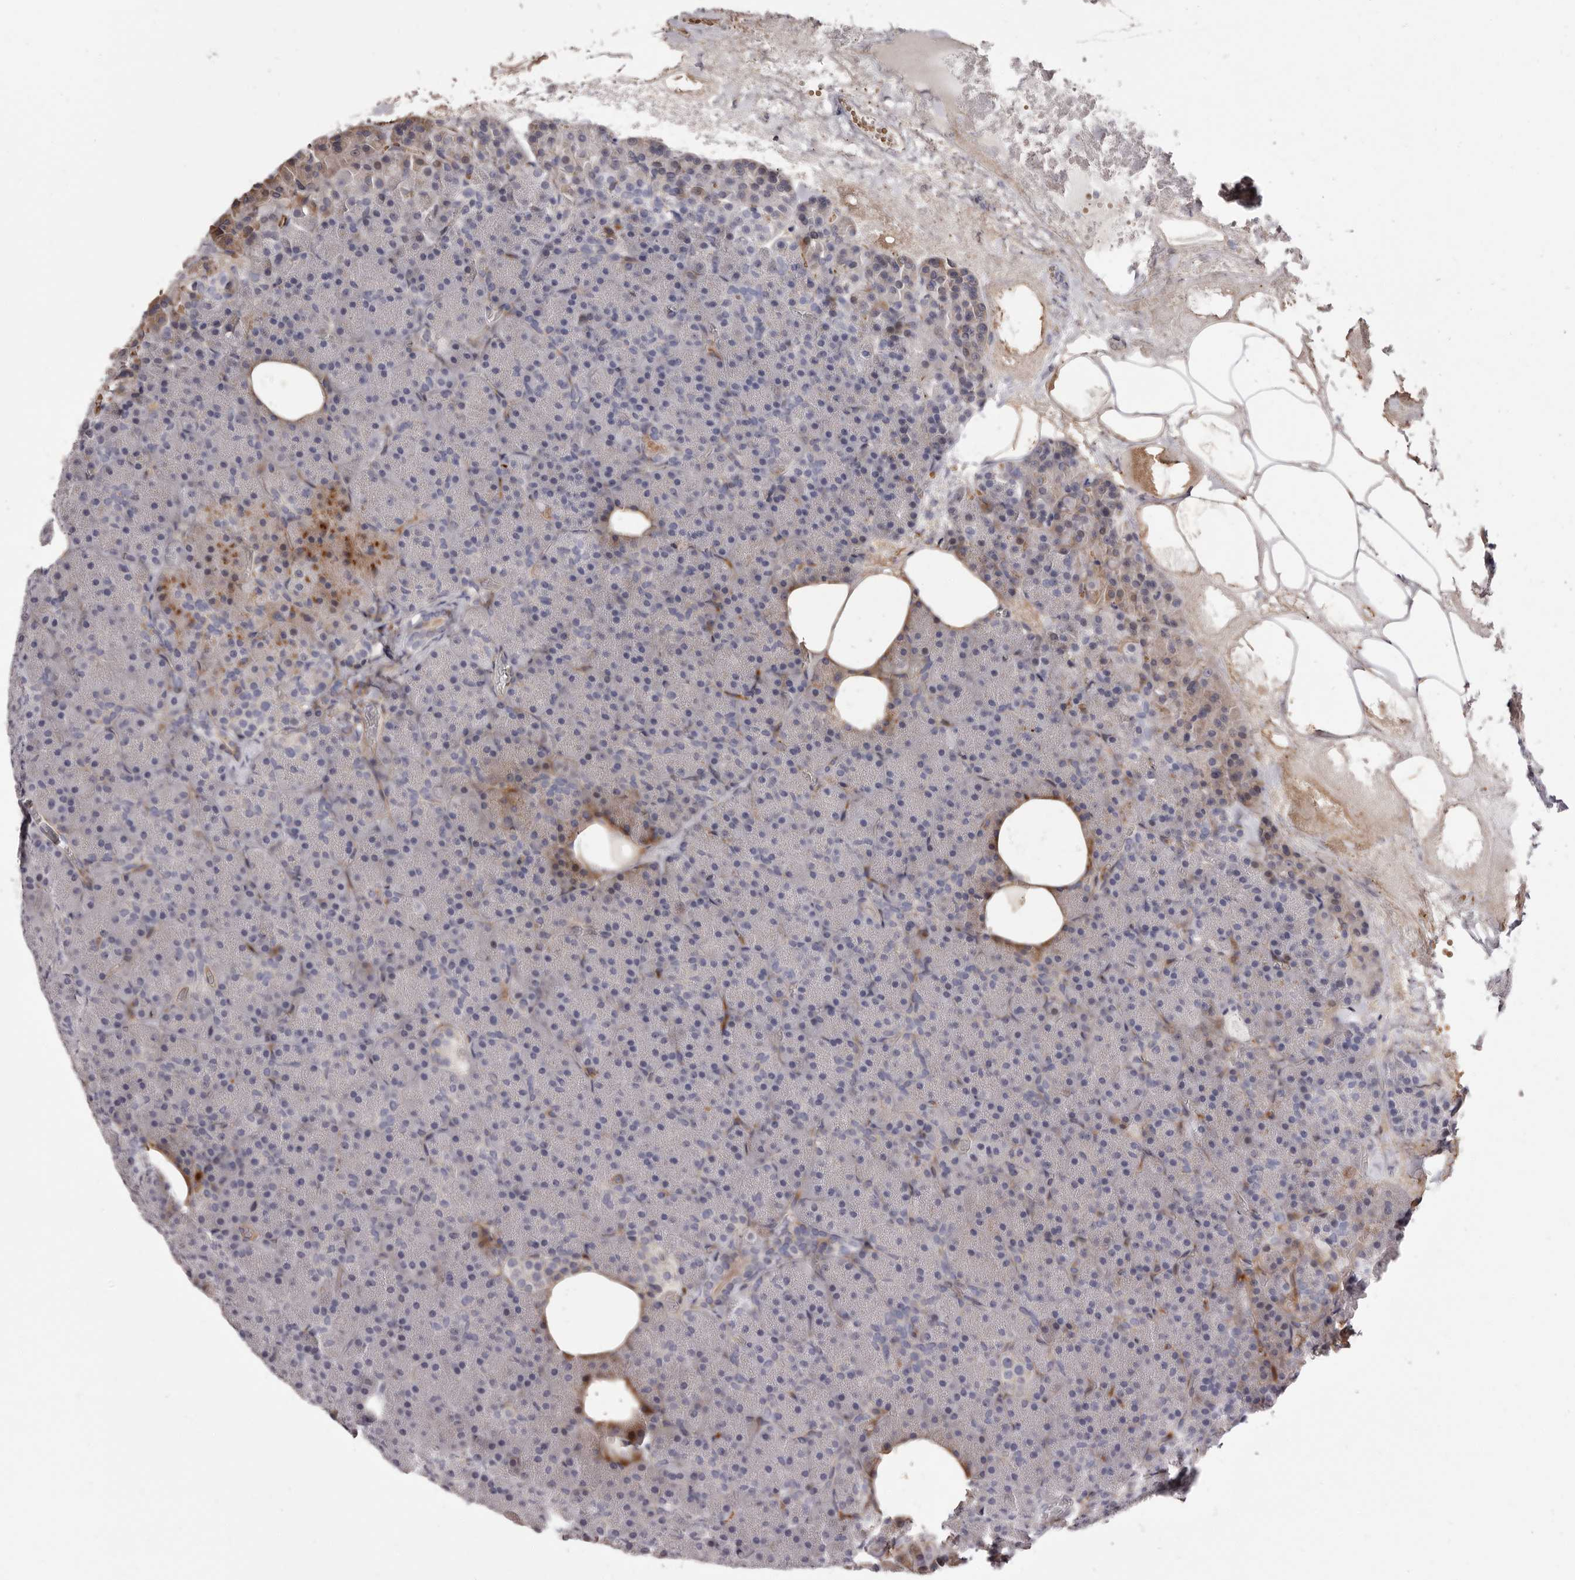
{"staining": {"intensity": "moderate", "quantity": "<25%", "location": "cytoplasmic/membranous"}, "tissue": "pancreas", "cell_type": "Exocrine glandular cells", "image_type": "normal", "snomed": [{"axis": "morphology", "description": "Normal tissue, NOS"}, {"axis": "morphology", "description": "Carcinoid, malignant, NOS"}, {"axis": "topography", "description": "Pancreas"}], "caption": "A brown stain shows moderate cytoplasmic/membranous positivity of a protein in exocrine glandular cells of benign human pancreas. (DAB (3,3'-diaminobenzidine) IHC with brightfield microscopy, high magnification).", "gene": "AIDA", "patient": {"sex": "female", "age": 35}}